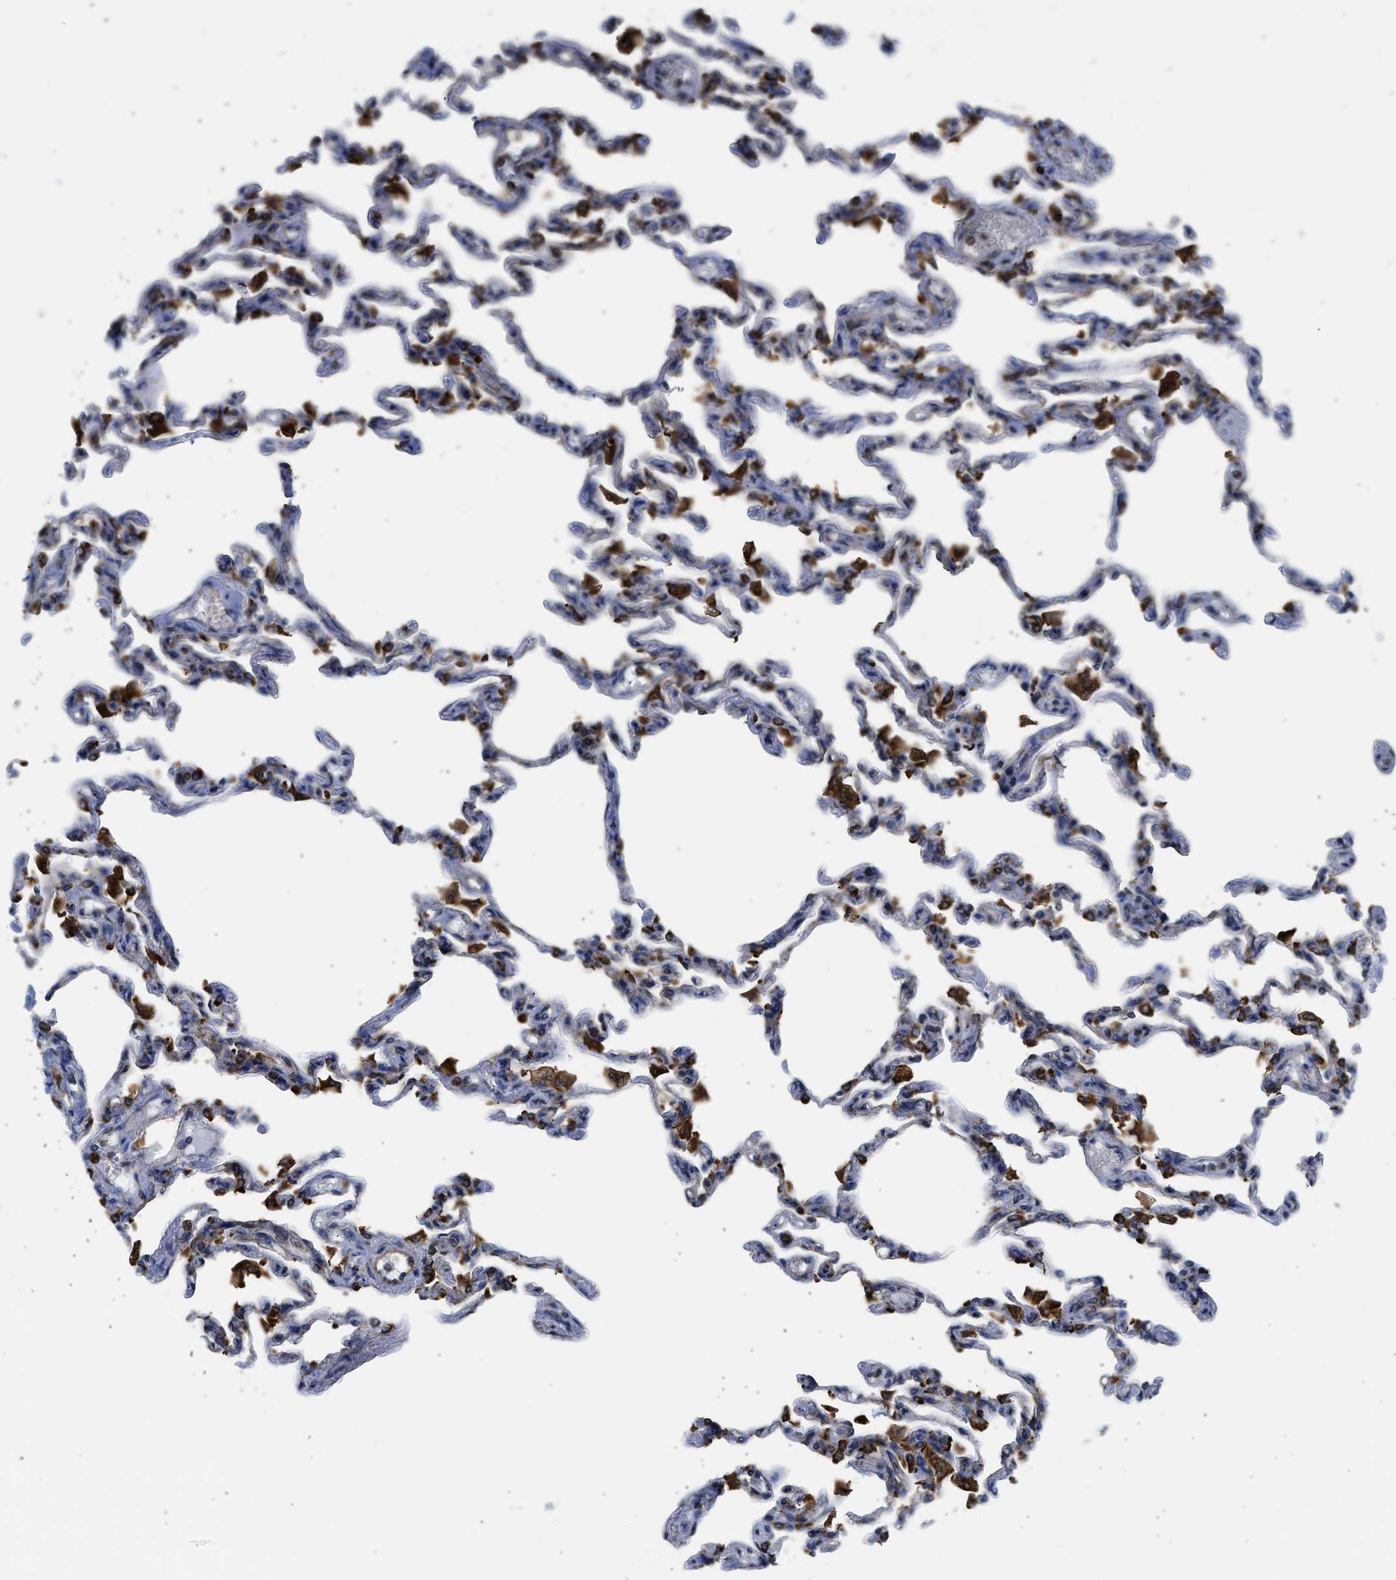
{"staining": {"intensity": "moderate", "quantity": "<25%", "location": "cytoplasmic/membranous"}, "tissue": "lung", "cell_type": "Alveolar cells", "image_type": "normal", "snomed": [{"axis": "morphology", "description": "Normal tissue, NOS"}, {"axis": "topography", "description": "Lung"}], "caption": "Lung stained with a brown dye exhibits moderate cytoplasmic/membranous positive expression in approximately <25% of alveolar cells.", "gene": "CYCS", "patient": {"sex": "male", "age": 21}}